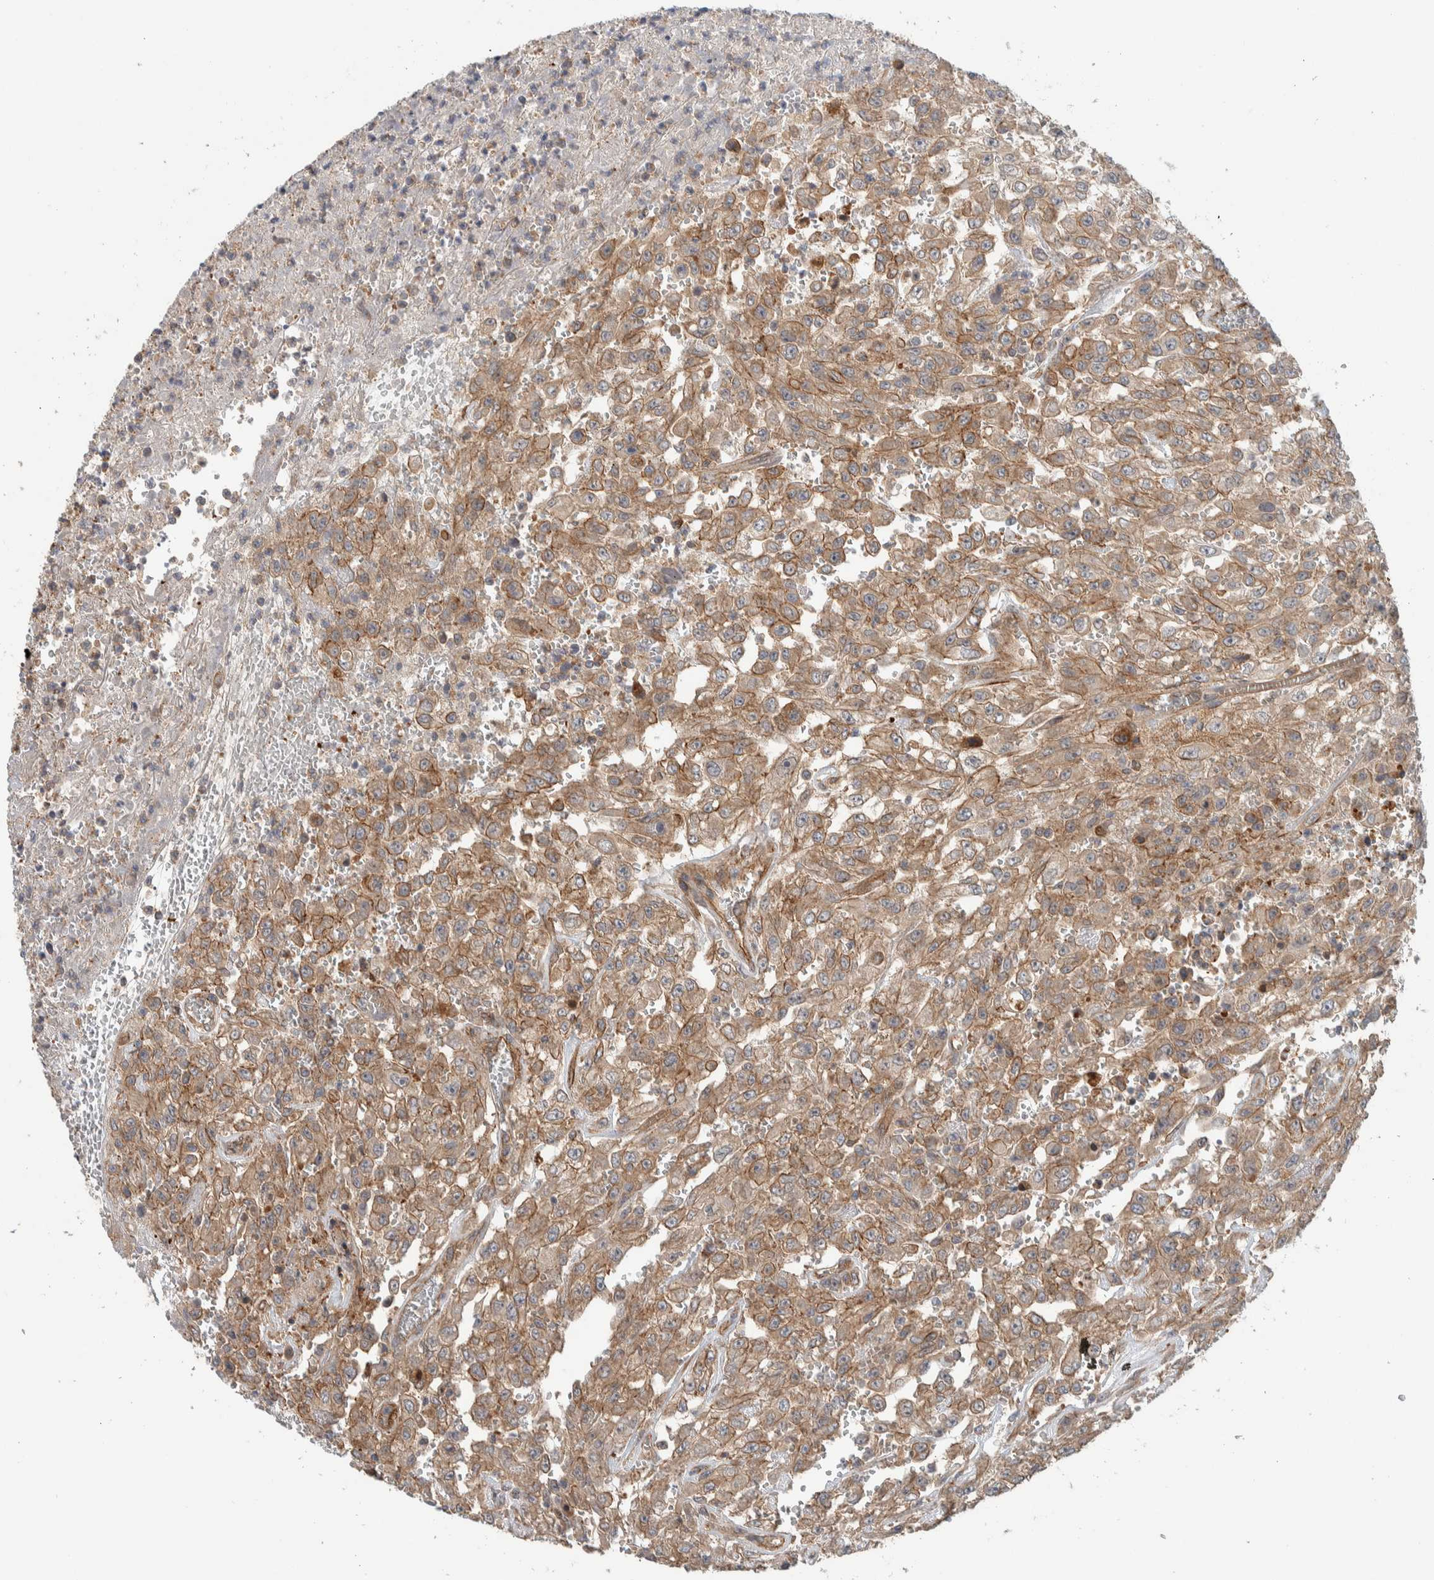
{"staining": {"intensity": "moderate", "quantity": ">75%", "location": "cytoplasmic/membranous"}, "tissue": "urothelial cancer", "cell_type": "Tumor cells", "image_type": "cancer", "snomed": [{"axis": "morphology", "description": "Urothelial carcinoma, High grade"}, {"axis": "topography", "description": "Urinary bladder"}], "caption": "DAB (3,3'-diaminobenzidine) immunohistochemical staining of human high-grade urothelial carcinoma shows moderate cytoplasmic/membranous protein staining in approximately >75% of tumor cells.", "gene": "MPRIP", "patient": {"sex": "male", "age": 46}}